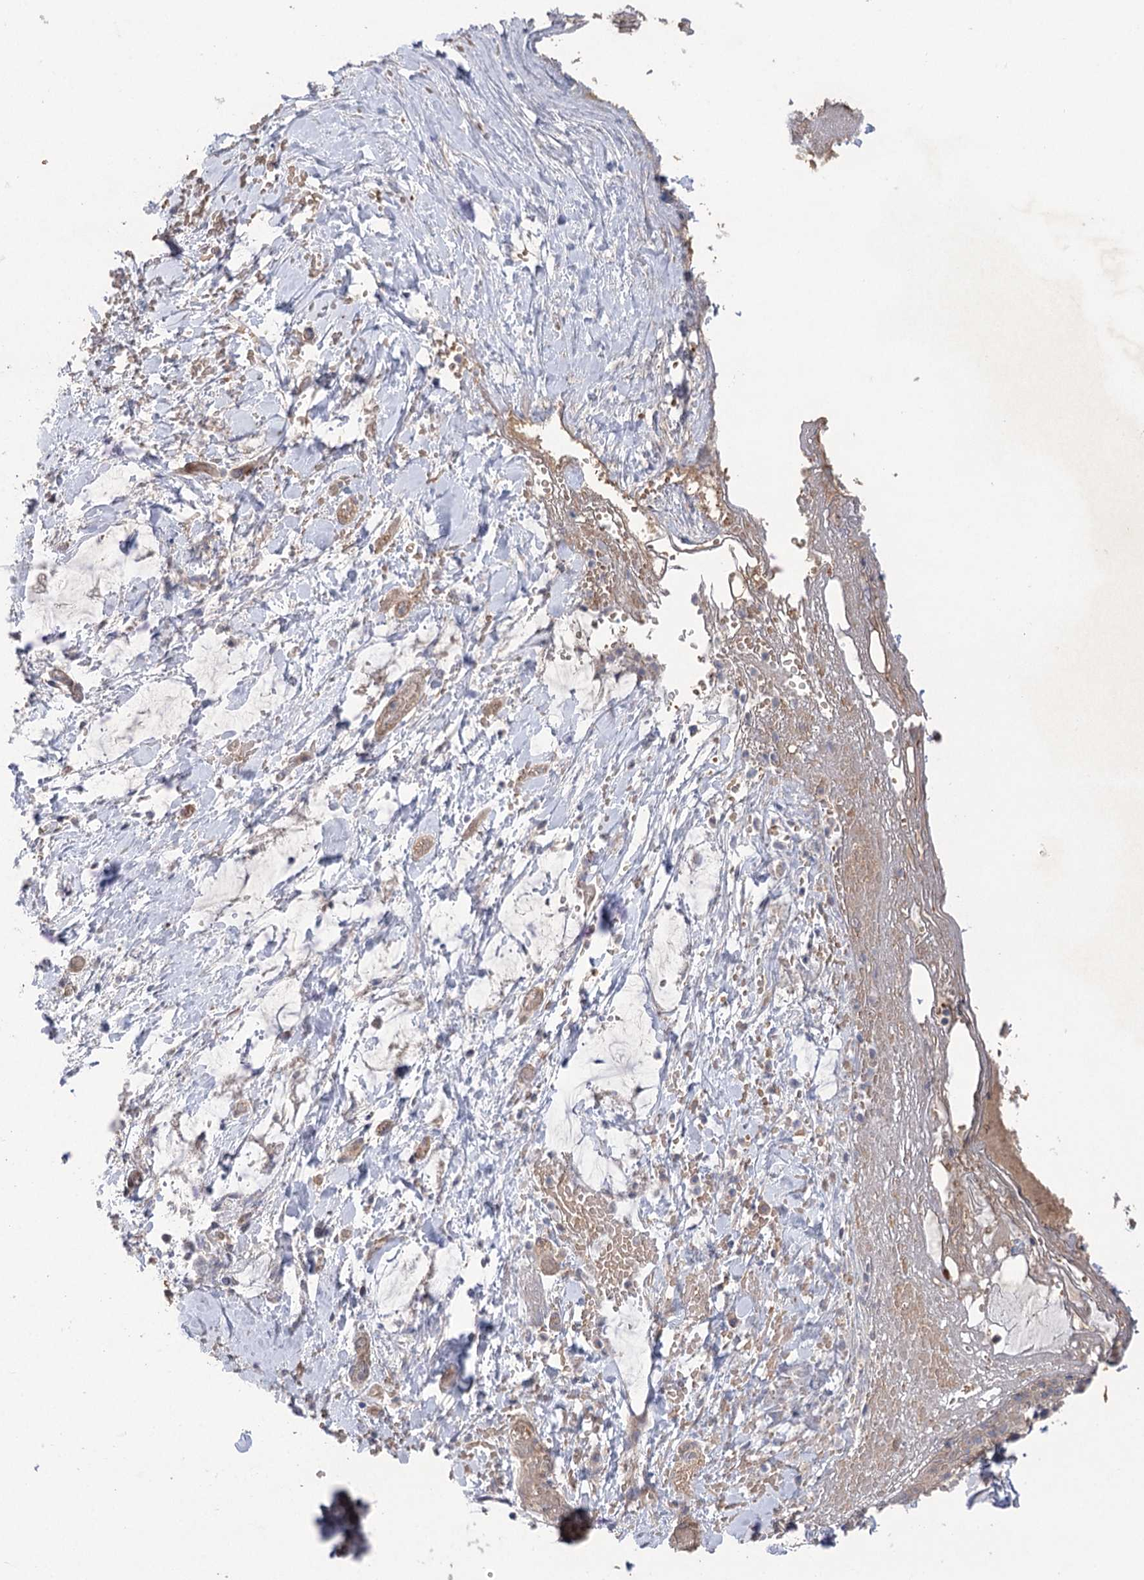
{"staining": {"intensity": "weak", "quantity": "<25%", "location": "cytoplasmic/membranous"}, "tissue": "smooth muscle", "cell_type": "Smooth muscle cells", "image_type": "normal", "snomed": [{"axis": "morphology", "description": "Normal tissue, NOS"}, {"axis": "morphology", "description": "Adenocarcinoma, NOS"}, {"axis": "topography", "description": "Colon"}, {"axis": "topography", "description": "Peripheral nerve tissue"}], "caption": "This is a histopathology image of IHC staining of unremarkable smooth muscle, which shows no staining in smooth muscle cells.", "gene": "TRUB1", "patient": {"sex": "male", "age": 14}}